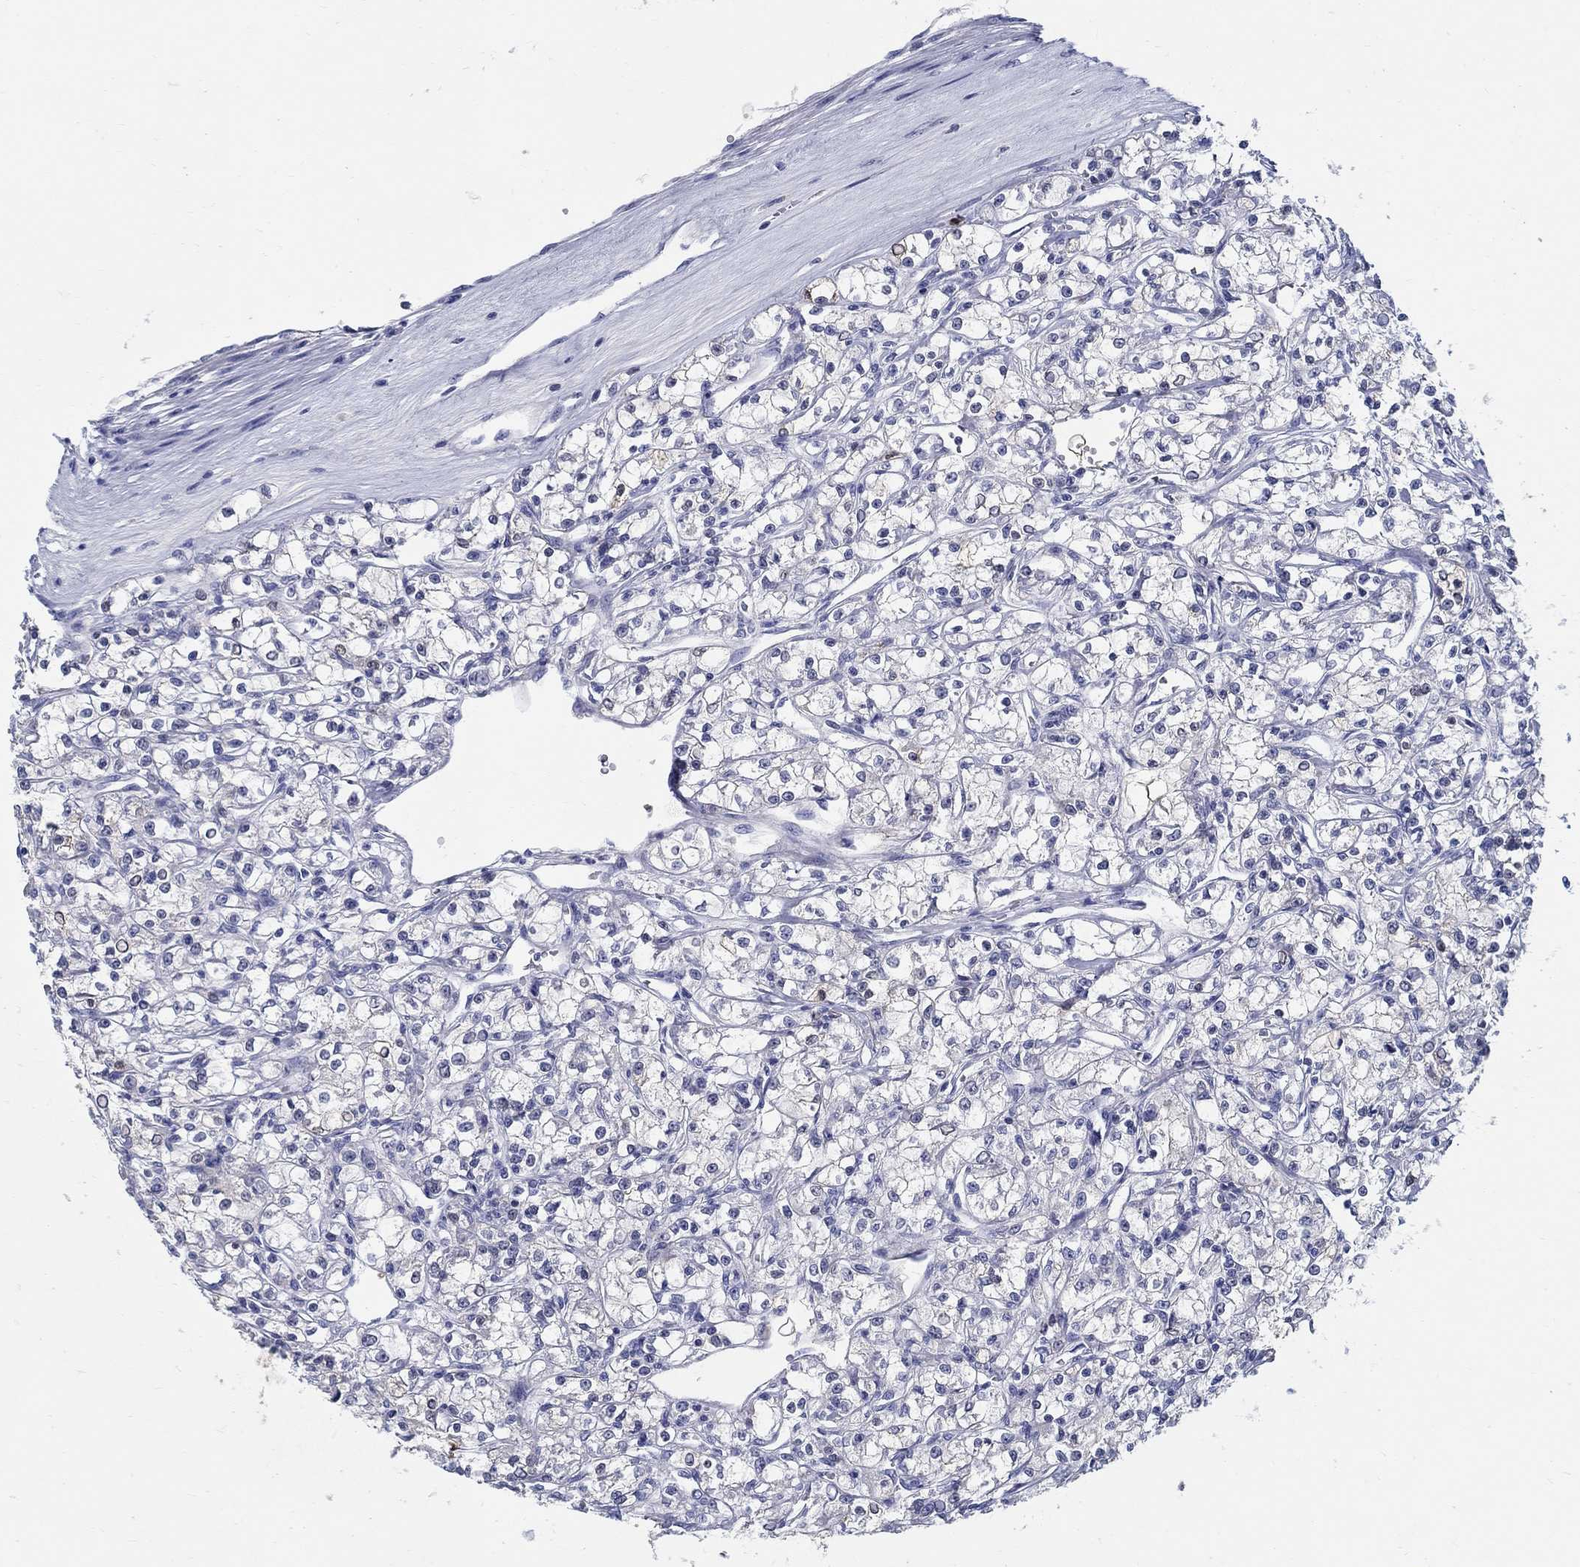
{"staining": {"intensity": "negative", "quantity": "none", "location": "none"}, "tissue": "renal cancer", "cell_type": "Tumor cells", "image_type": "cancer", "snomed": [{"axis": "morphology", "description": "Adenocarcinoma, NOS"}, {"axis": "topography", "description": "Kidney"}], "caption": "Tumor cells are negative for protein expression in human renal cancer. (IHC, brightfield microscopy, high magnification).", "gene": "CRYGD", "patient": {"sex": "female", "age": 59}}